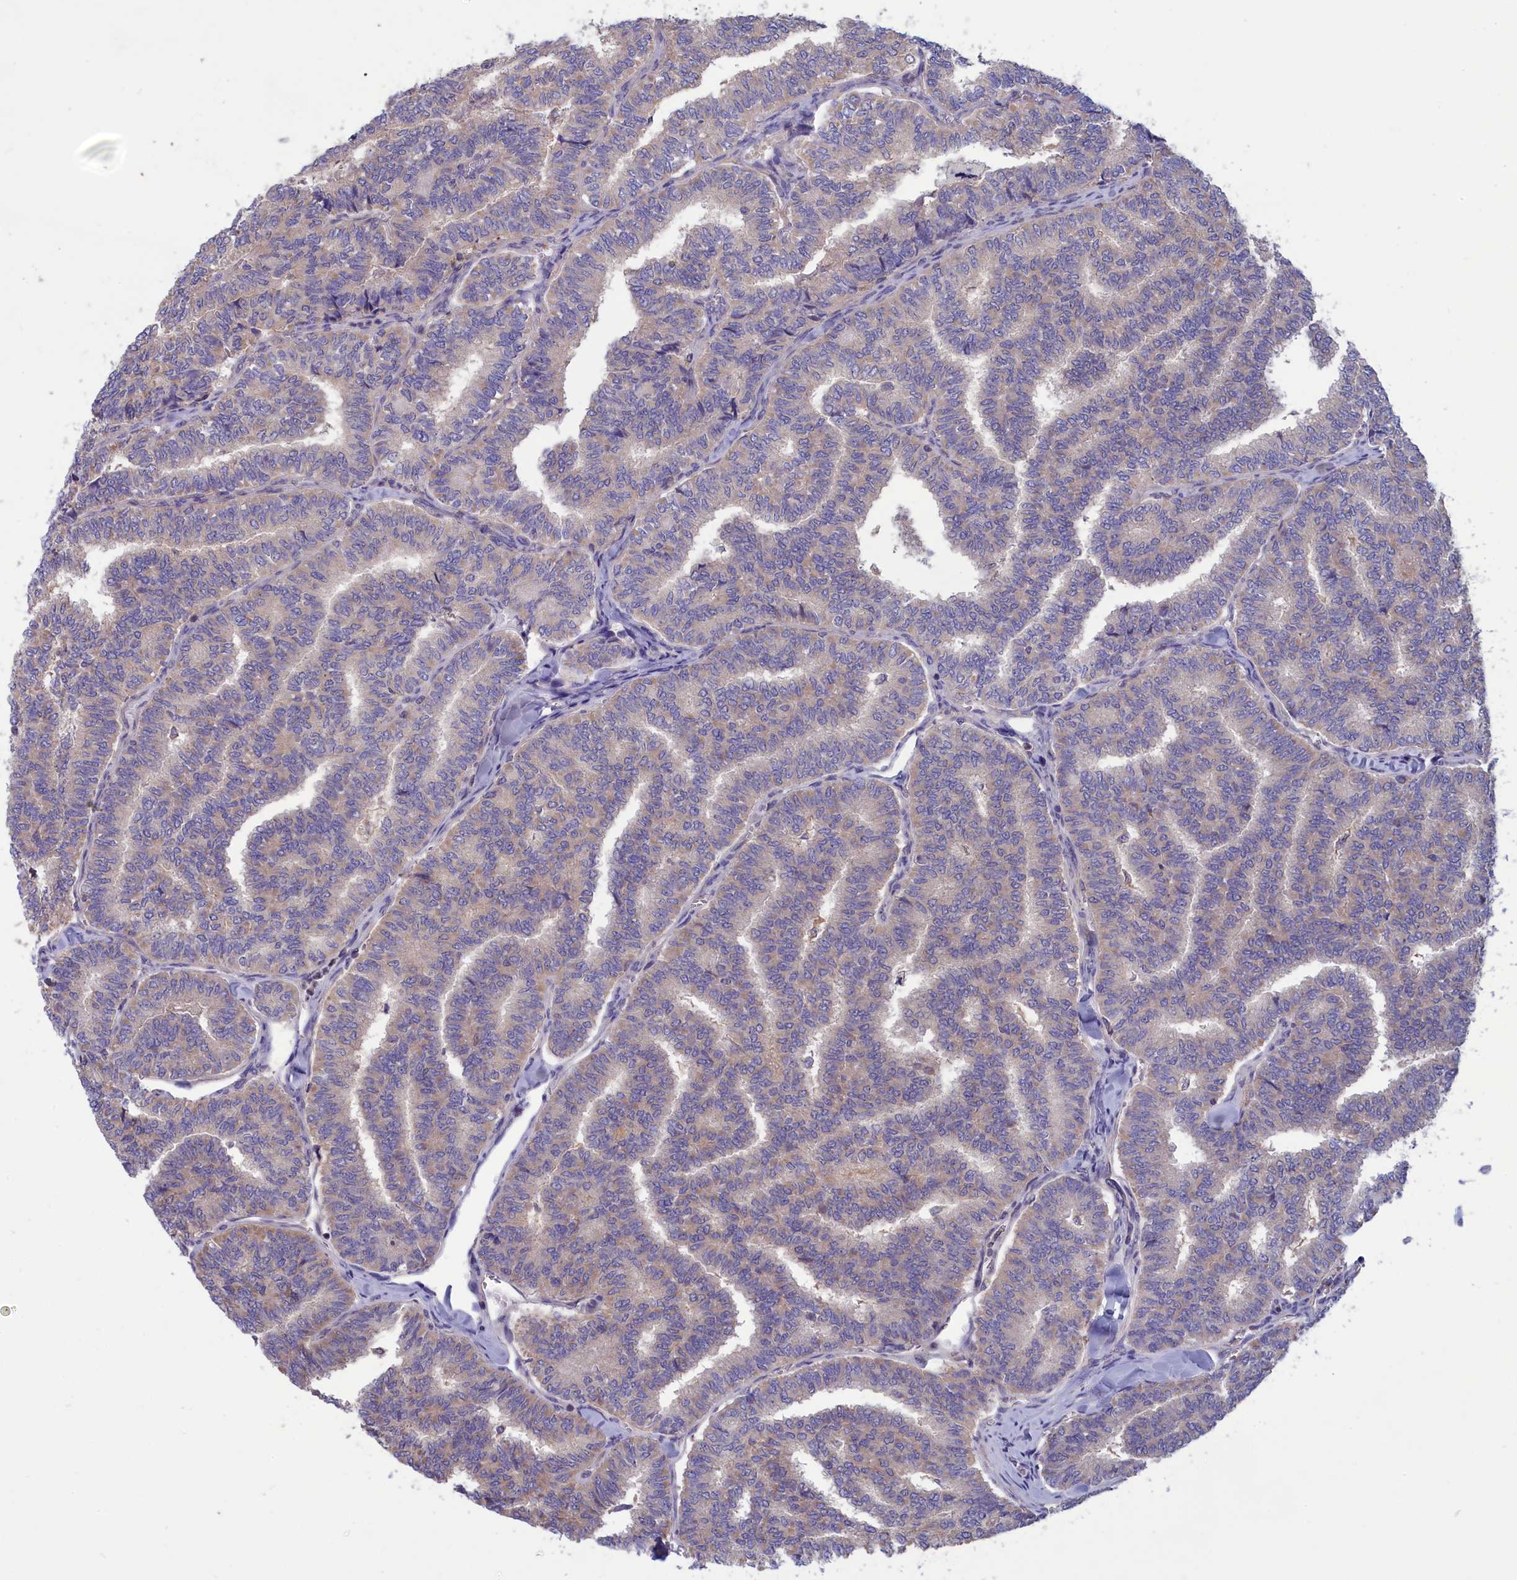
{"staining": {"intensity": "weak", "quantity": "25%-75%", "location": "cytoplasmic/membranous"}, "tissue": "thyroid cancer", "cell_type": "Tumor cells", "image_type": "cancer", "snomed": [{"axis": "morphology", "description": "Papillary adenocarcinoma, NOS"}, {"axis": "topography", "description": "Thyroid gland"}], "caption": "Immunohistochemical staining of thyroid papillary adenocarcinoma shows low levels of weak cytoplasmic/membranous protein positivity in about 25%-75% of tumor cells.", "gene": "AMDHD2", "patient": {"sex": "female", "age": 35}}